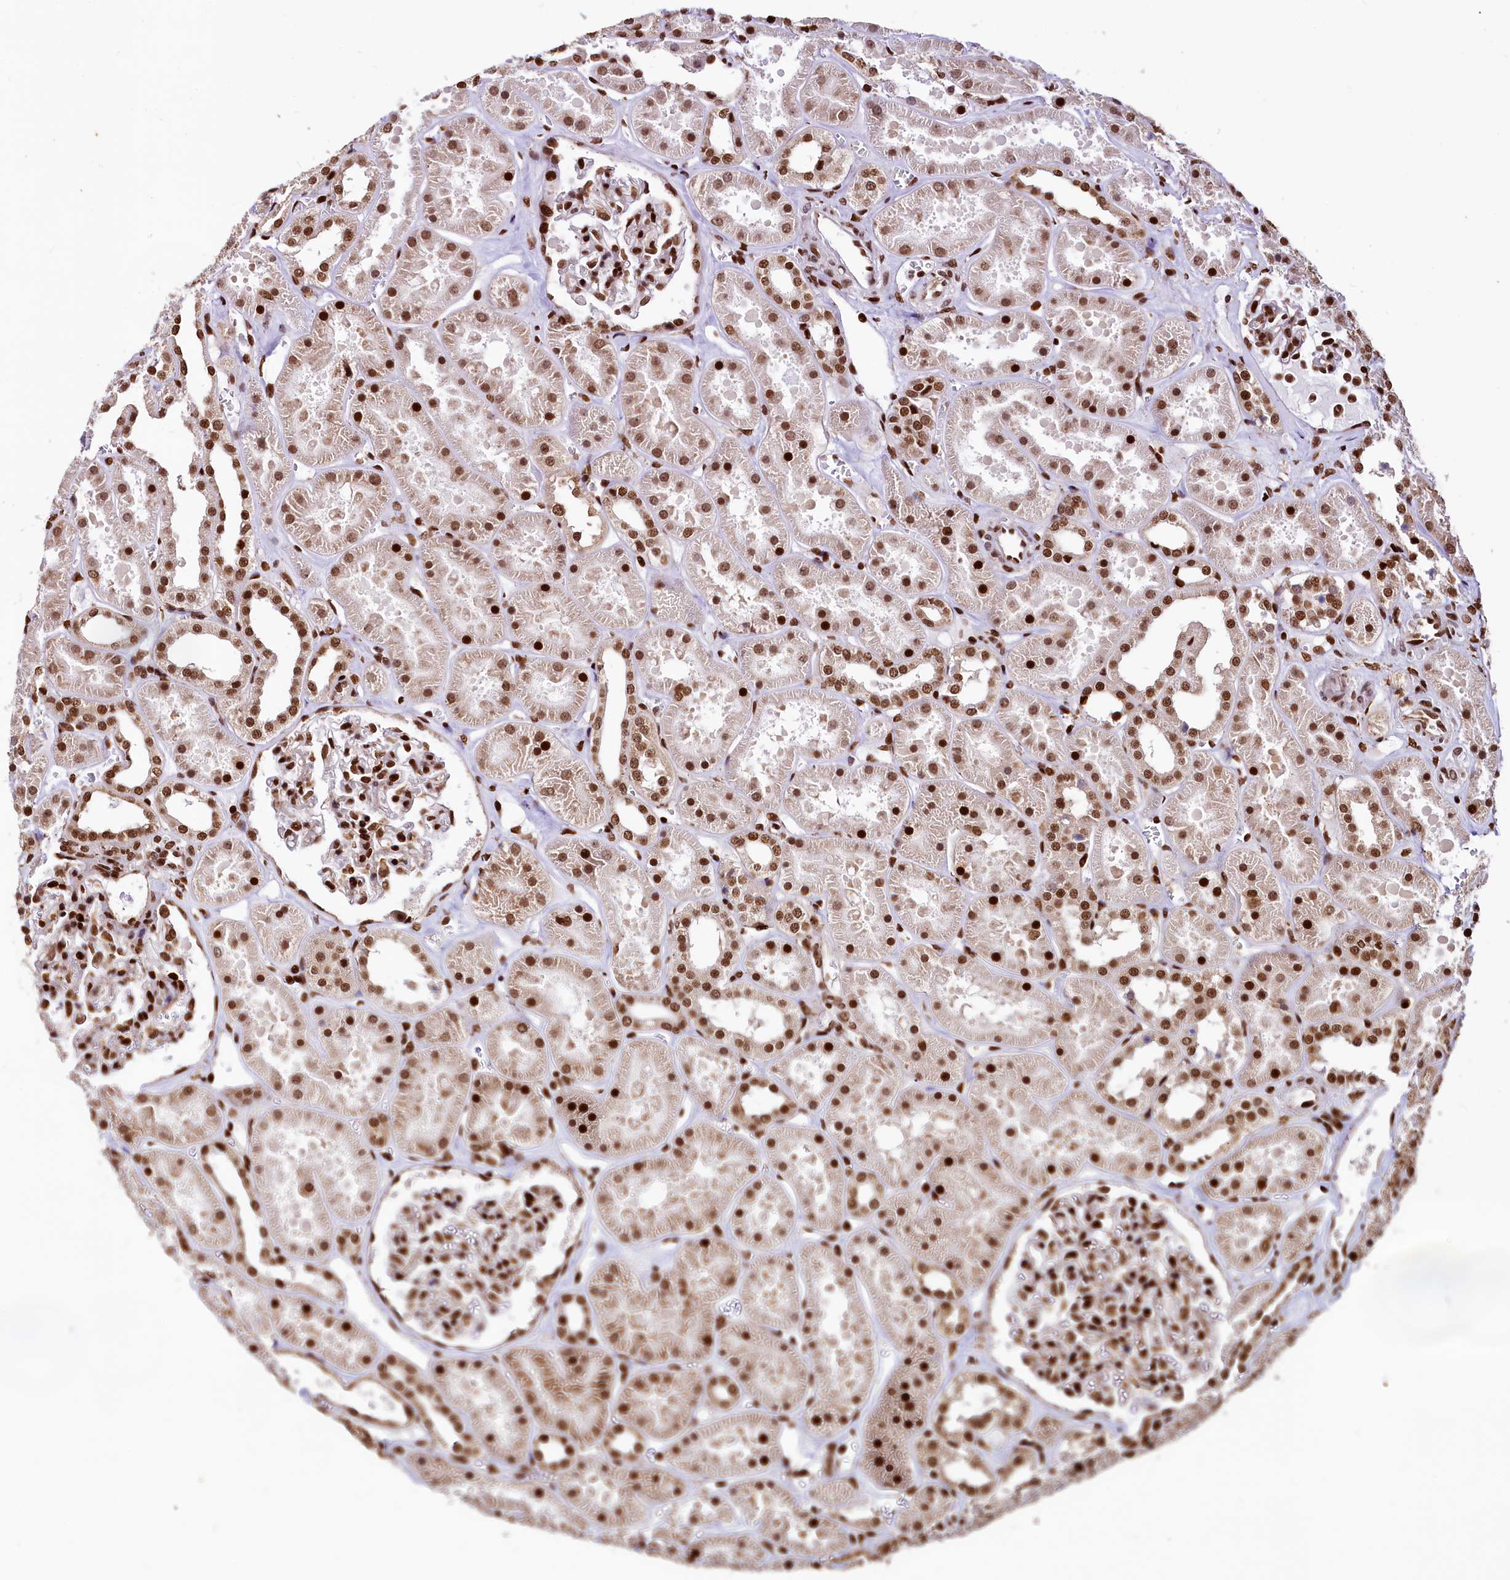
{"staining": {"intensity": "strong", "quantity": ">75%", "location": "nuclear"}, "tissue": "kidney", "cell_type": "Cells in glomeruli", "image_type": "normal", "snomed": [{"axis": "morphology", "description": "Normal tissue, NOS"}, {"axis": "topography", "description": "Kidney"}], "caption": "Protein staining by IHC demonstrates strong nuclear positivity in approximately >75% of cells in glomeruli in benign kidney. (DAB (3,3'-diaminobenzidine) = brown stain, brightfield microscopy at high magnification).", "gene": "PDS5B", "patient": {"sex": "female", "age": 41}}